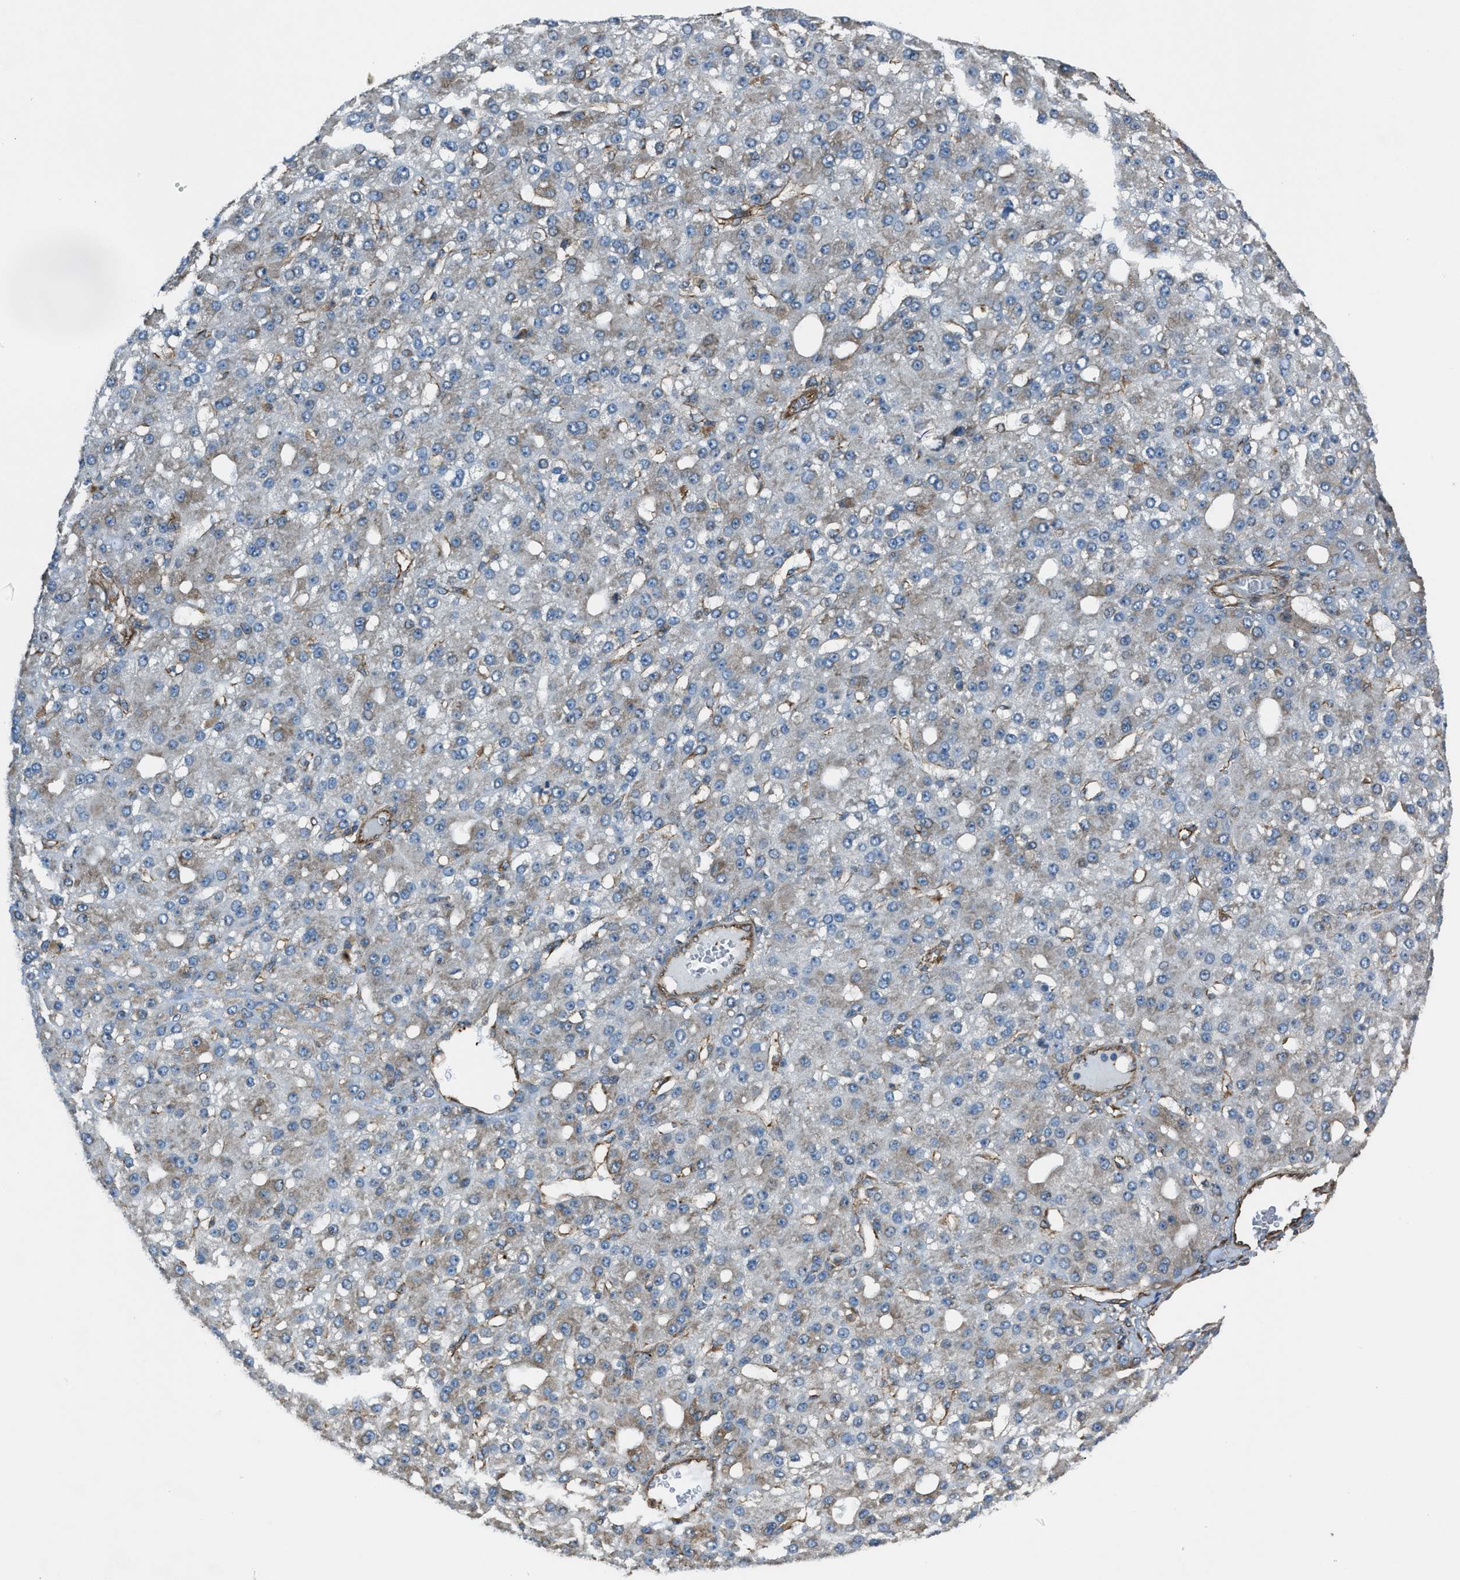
{"staining": {"intensity": "moderate", "quantity": "25%-75%", "location": "cytoplasmic/membranous"}, "tissue": "liver cancer", "cell_type": "Tumor cells", "image_type": "cancer", "snomed": [{"axis": "morphology", "description": "Carcinoma, Hepatocellular, NOS"}, {"axis": "topography", "description": "Liver"}], "caption": "A brown stain highlights moderate cytoplasmic/membranous expression of a protein in hepatocellular carcinoma (liver) tumor cells.", "gene": "TRPC1", "patient": {"sex": "male", "age": 67}}